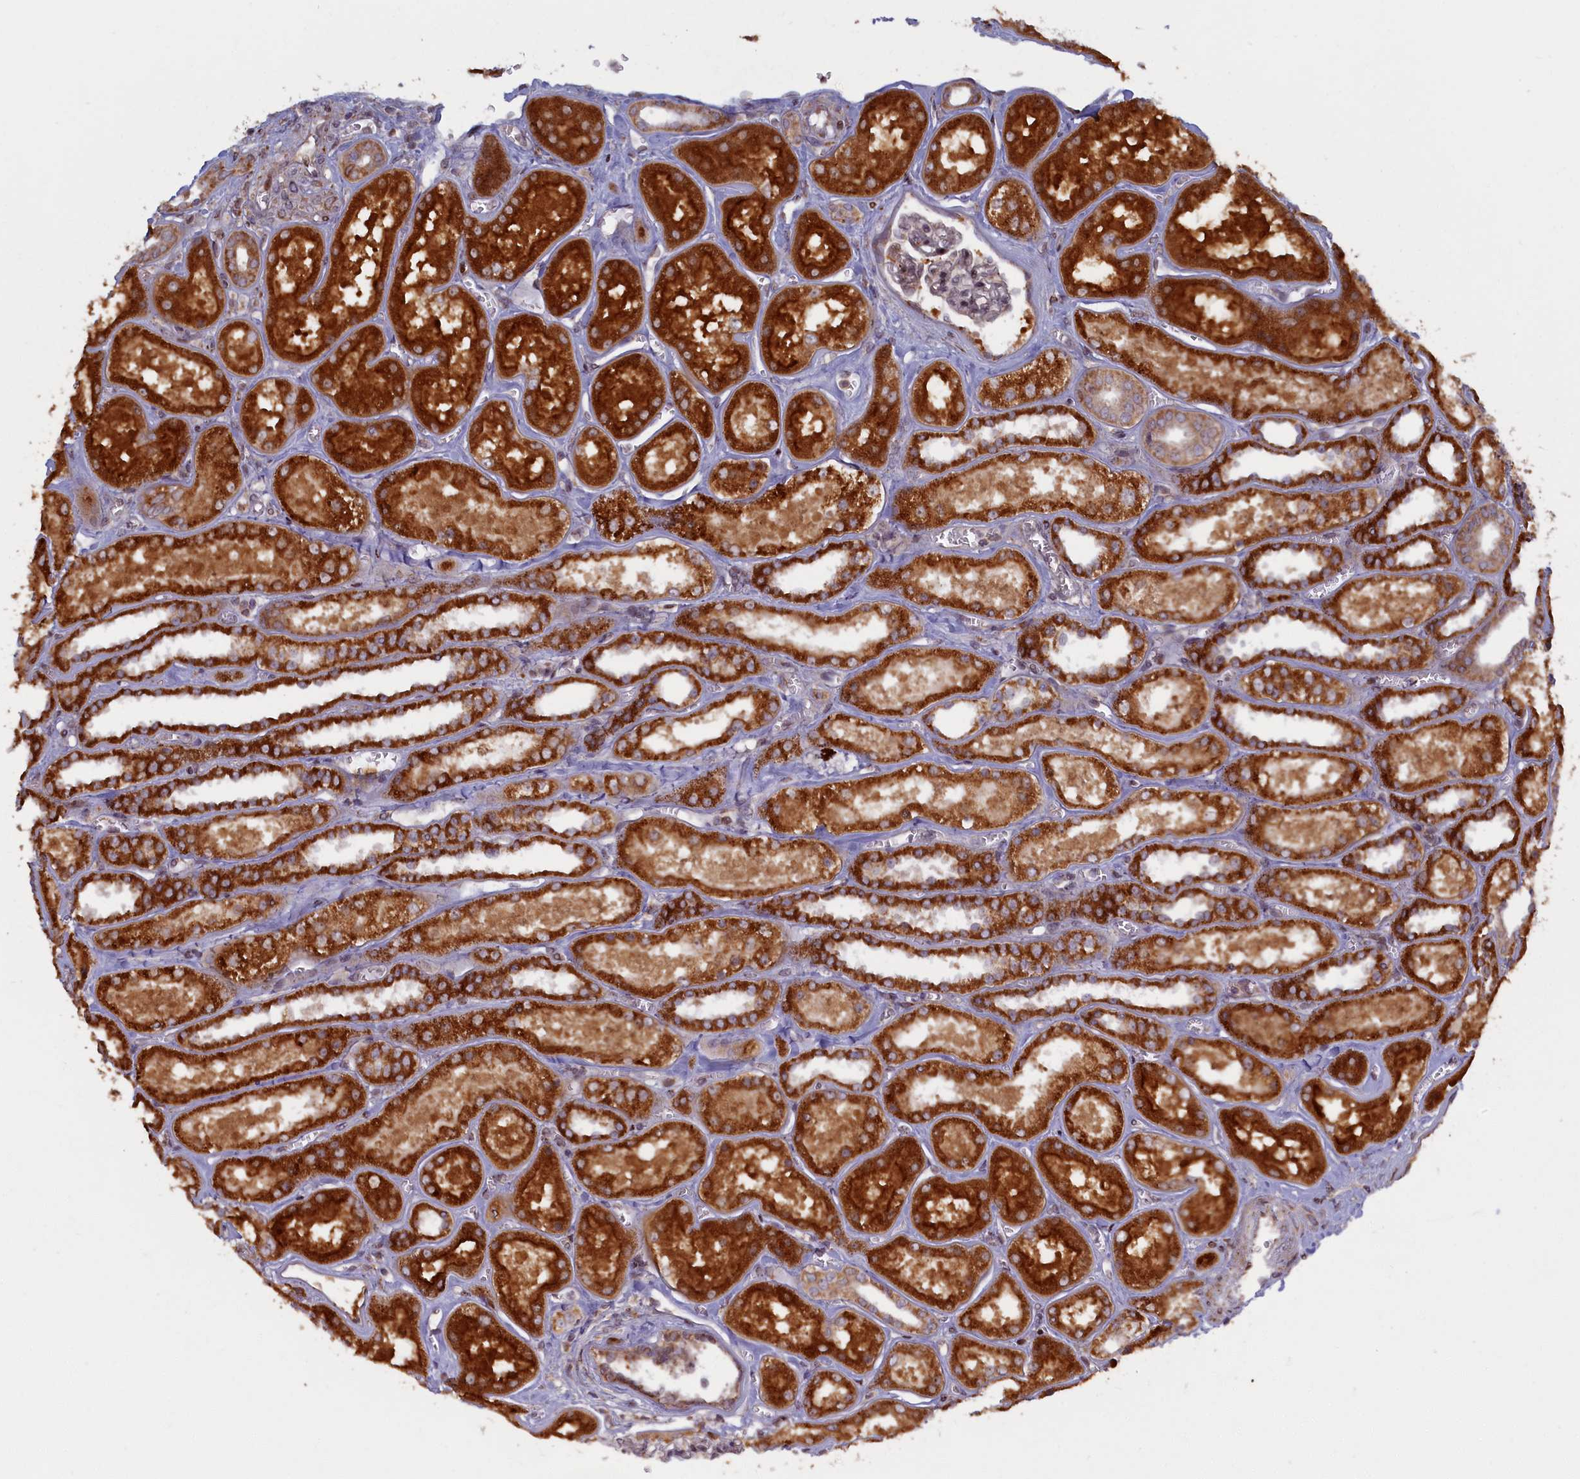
{"staining": {"intensity": "negative", "quantity": "none", "location": "none"}, "tissue": "kidney", "cell_type": "Cells in glomeruli", "image_type": "normal", "snomed": [{"axis": "morphology", "description": "Normal tissue, NOS"}, {"axis": "morphology", "description": "Adenocarcinoma, NOS"}, {"axis": "topography", "description": "Kidney"}], "caption": "High power microscopy photomicrograph of an IHC photomicrograph of unremarkable kidney, revealing no significant positivity in cells in glomeruli. (Brightfield microscopy of DAB (3,3'-diaminobenzidine) IHC at high magnification).", "gene": "PLA2G10", "patient": {"sex": "female", "age": 68}}